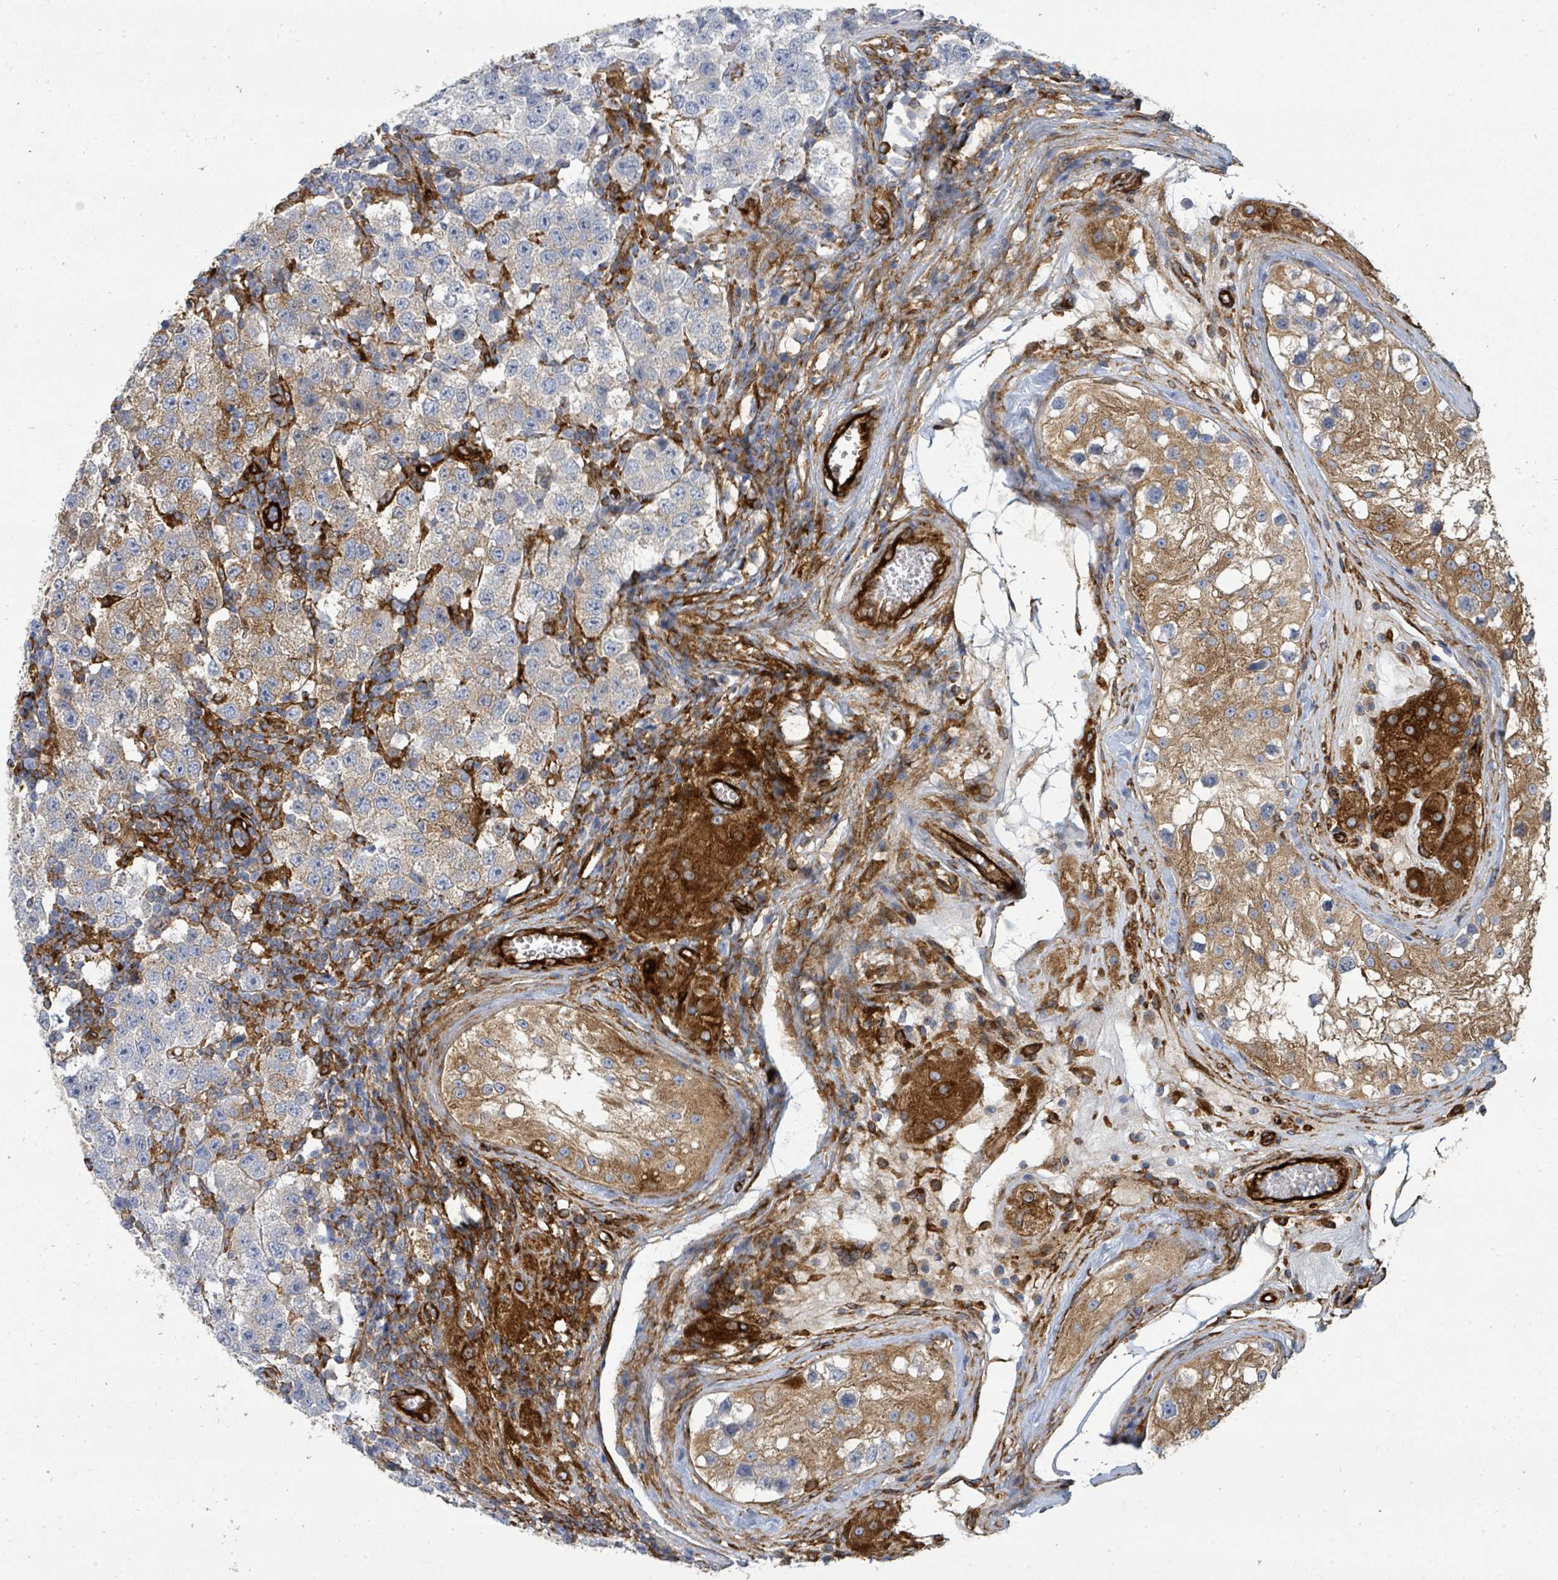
{"staining": {"intensity": "moderate", "quantity": "<25%", "location": "cytoplasmic/membranous"}, "tissue": "testis cancer", "cell_type": "Tumor cells", "image_type": "cancer", "snomed": [{"axis": "morphology", "description": "Seminoma, NOS"}, {"axis": "topography", "description": "Testis"}], "caption": "Tumor cells show low levels of moderate cytoplasmic/membranous staining in approximately <25% of cells in human testis cancer (seminoma).", "gene": "IFIT1", "patient": {"sex": "male", "age": 34}}